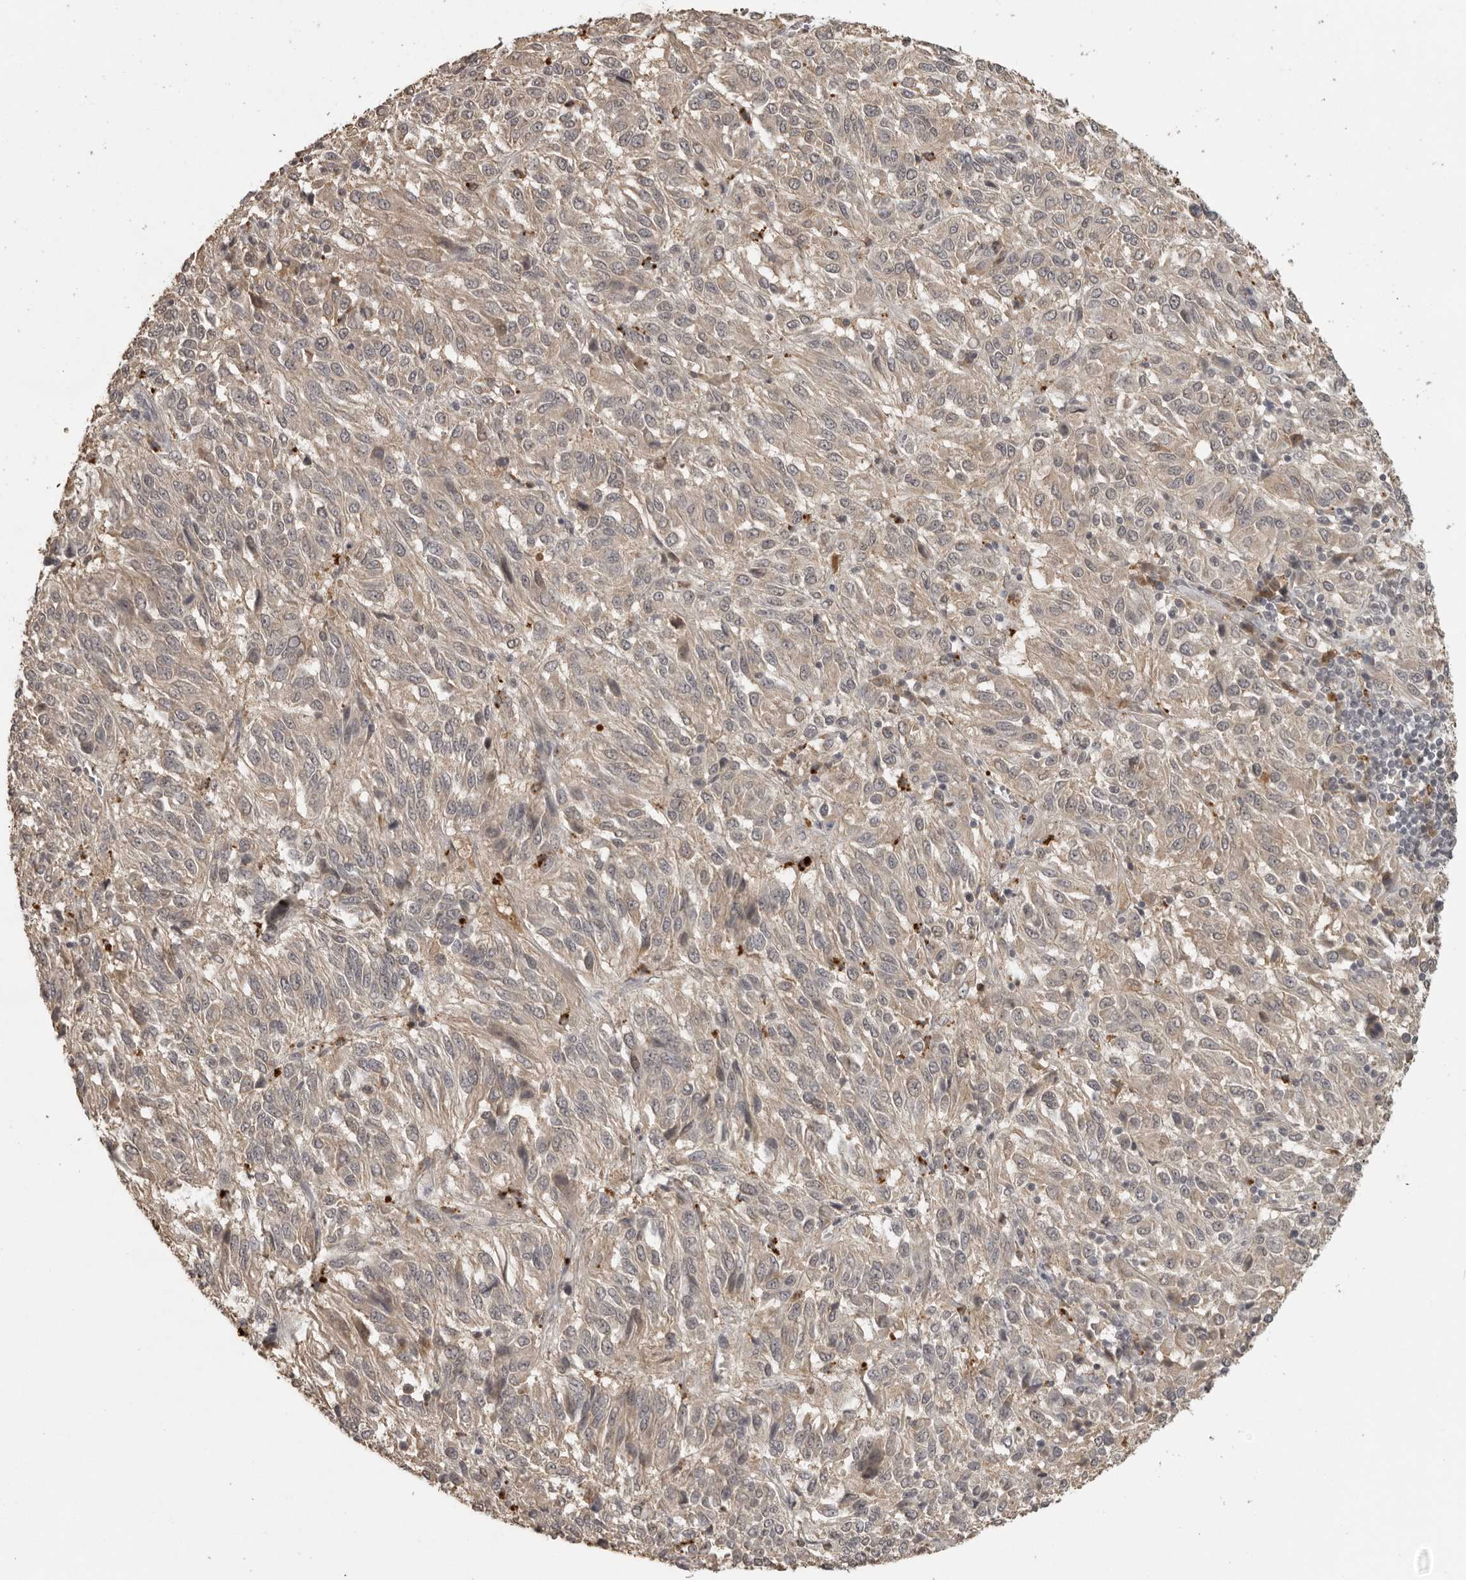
{"staining": {"intensity": "weak", "quantity": "25%-75%", "location": "cytoplasmic/membranous"}, "tissue": "melanoma", "cell_type": "Tumor cells", "image_type": "cancer", "snomed": [{"axis": "morphology", "description": "Malignant melanoma, Metastatic site"}, {"axis": "topography", "description": "Lung"}], "caption": "Immunohistochemistry (IHC) of human melanoma reveals low levels of weak cytoplasmic/membranous expression in about 25%-75% of tumor cells.", "gene": "CTF1", "patient": {"sex": "male", "age": 64}}